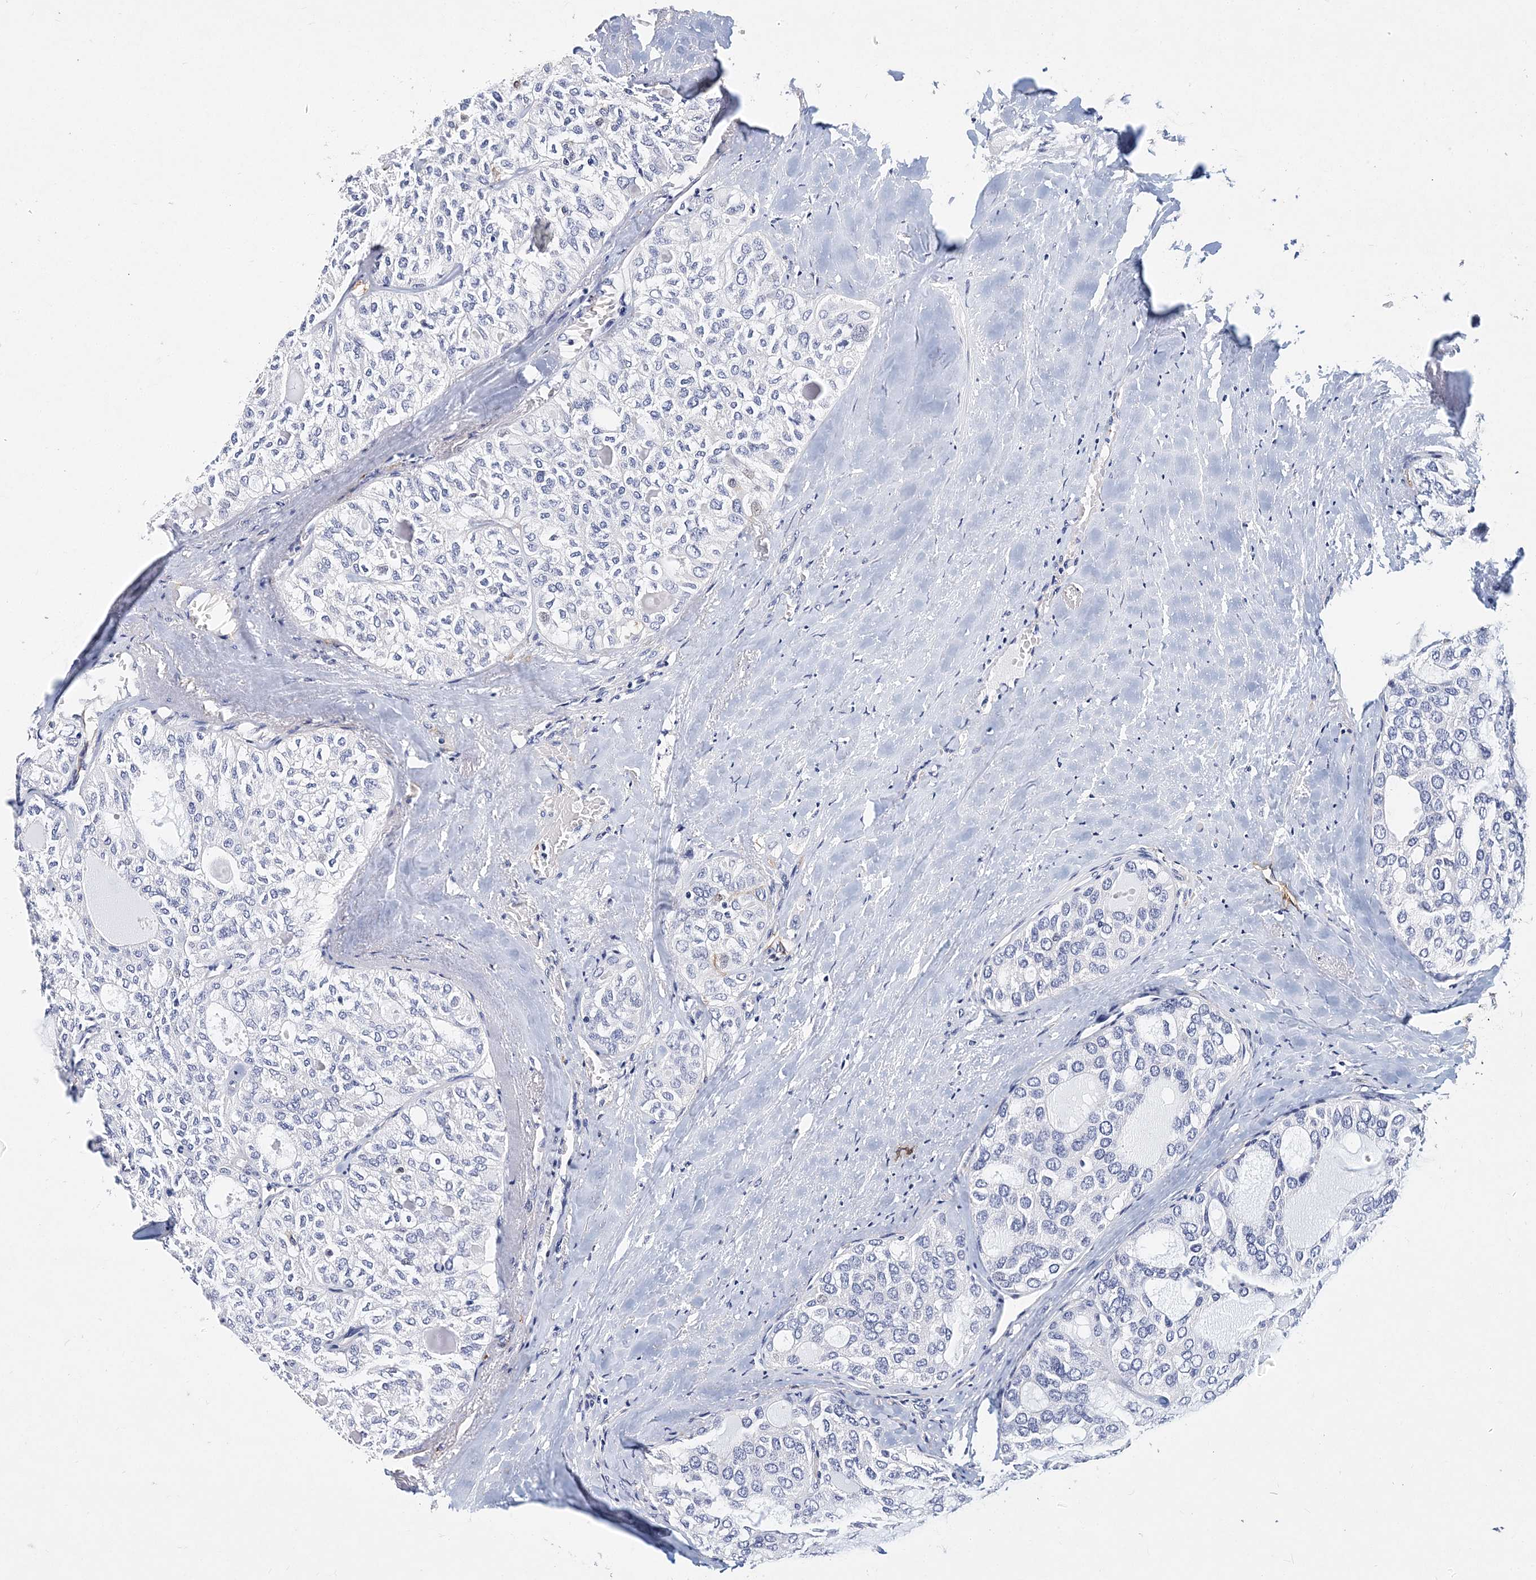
{"staining": {"intensity": "negative", "quantity": "none", "location": "none"}, "tissue": "thyroid cancer", "cell_type": "Tumor cells", "image_type": "cancer", "snomed": [{"axis": "morphology", "description": "Follicular adenoma carcinoma, NOS"}, {"axis": "topography", "description": "Thyroid gland"}], "caption": "Tumor cells are negative for brown protein staining in follicular adenoma carcinoma (thyroid). (DAB IHC visualized using brightfield microscopy, high magnification).", "gene": "ITGA2B", "patient": {"sex": "male", "age": 75}}